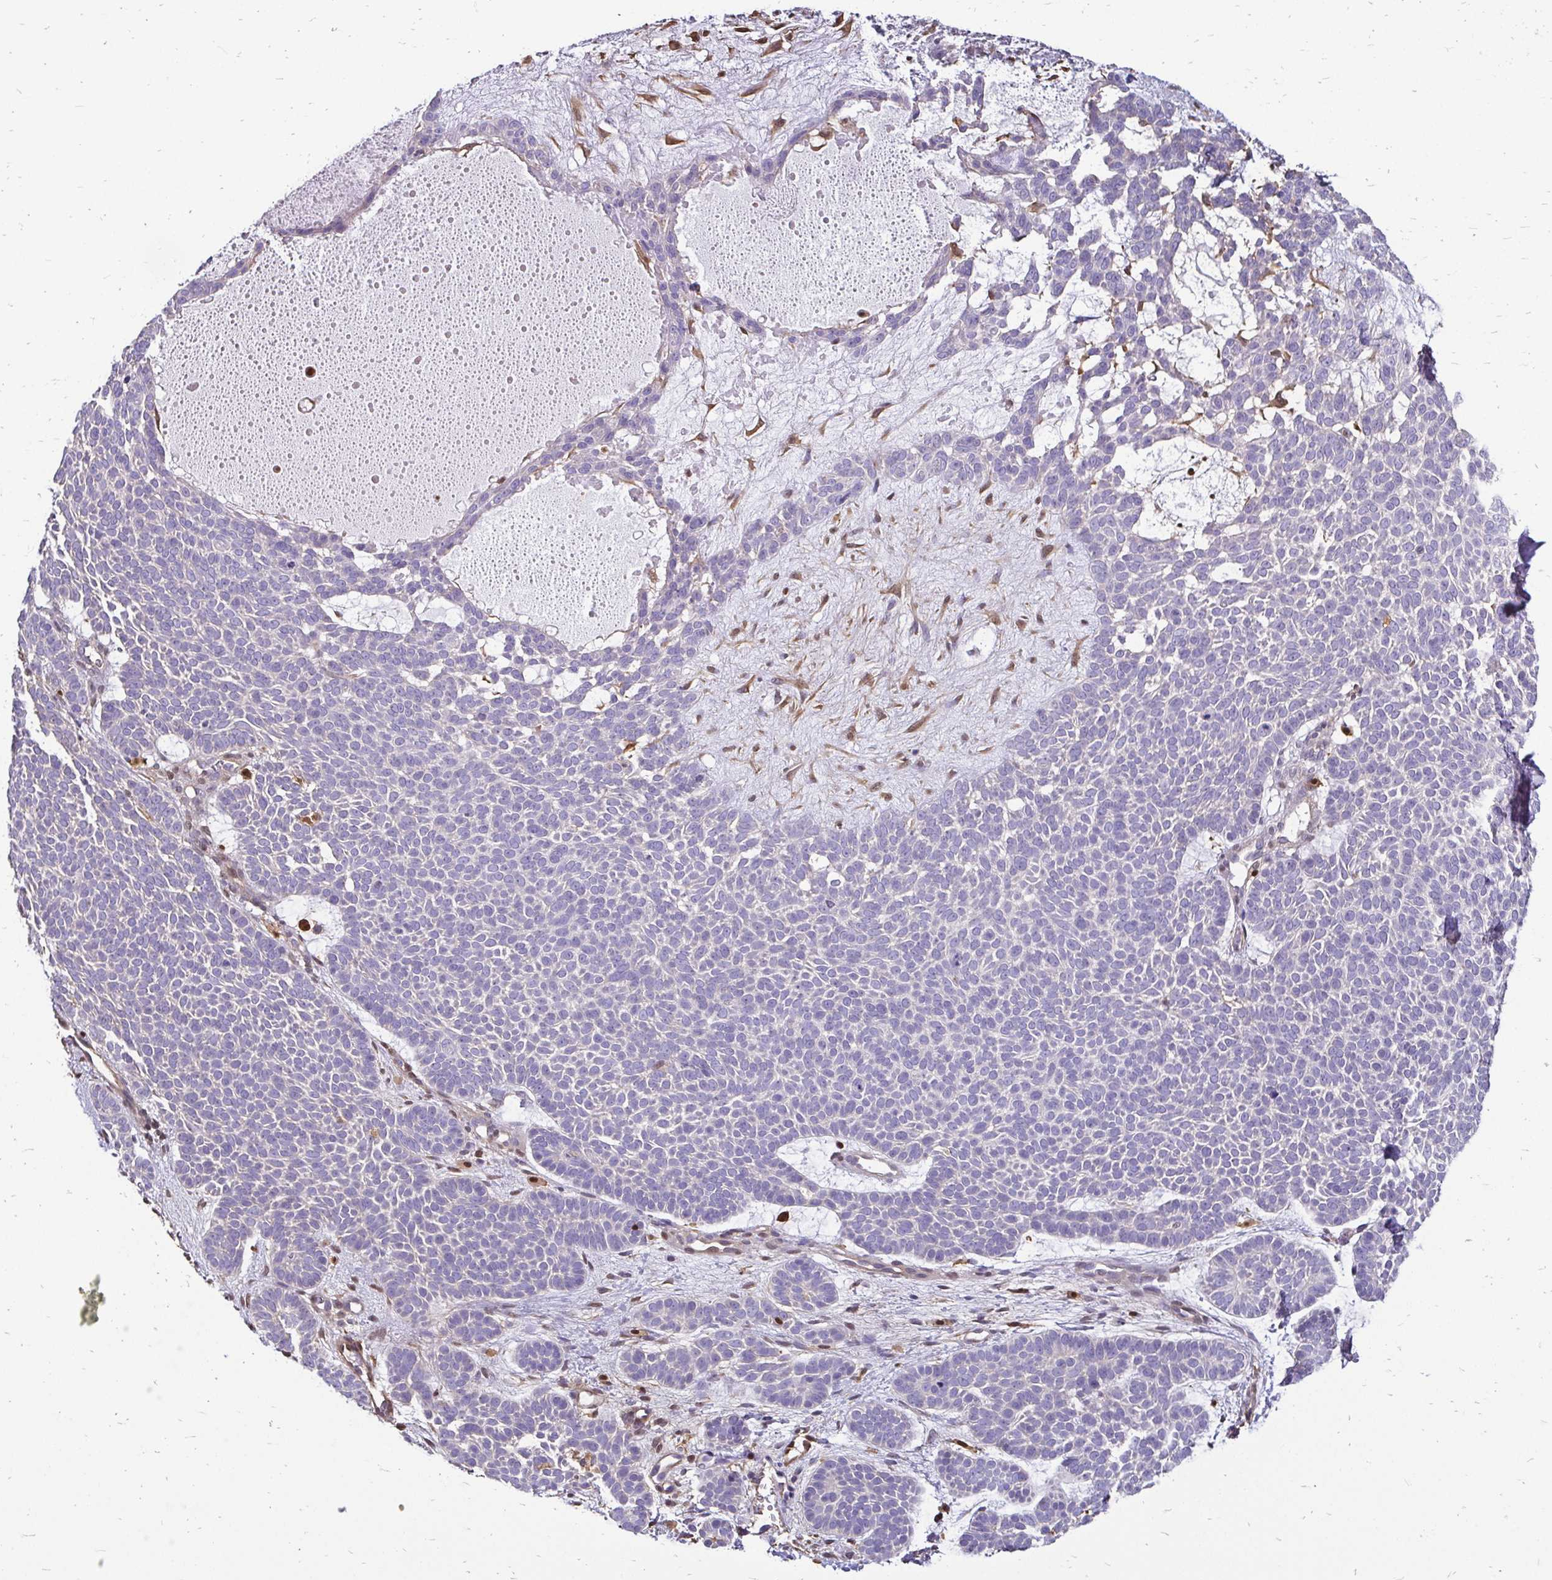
{"staining": {"intensity": "negative", "quantity": "none", "location": "none"}, "tissue": "skin cancer", "cell_type": "Tumor cells", "image_type": "cancer", "snomed": [{"axis": "morphology", "description": "Basal cell carcinoma"}, {"axis": "topography", "description": "Skin"}], "caption": "Tumor cells show no significant protein positivity in skin basal cell carcinoma. The staining was performed using DAB (3,3'-diaminobenzidine) to visualize the protein expression in brown, while the nuclei were stained in blue with hematoxylin (Magnification: 20x).", "gene": "ZFP1", "patient": {"sex": "female", "age": 82}}